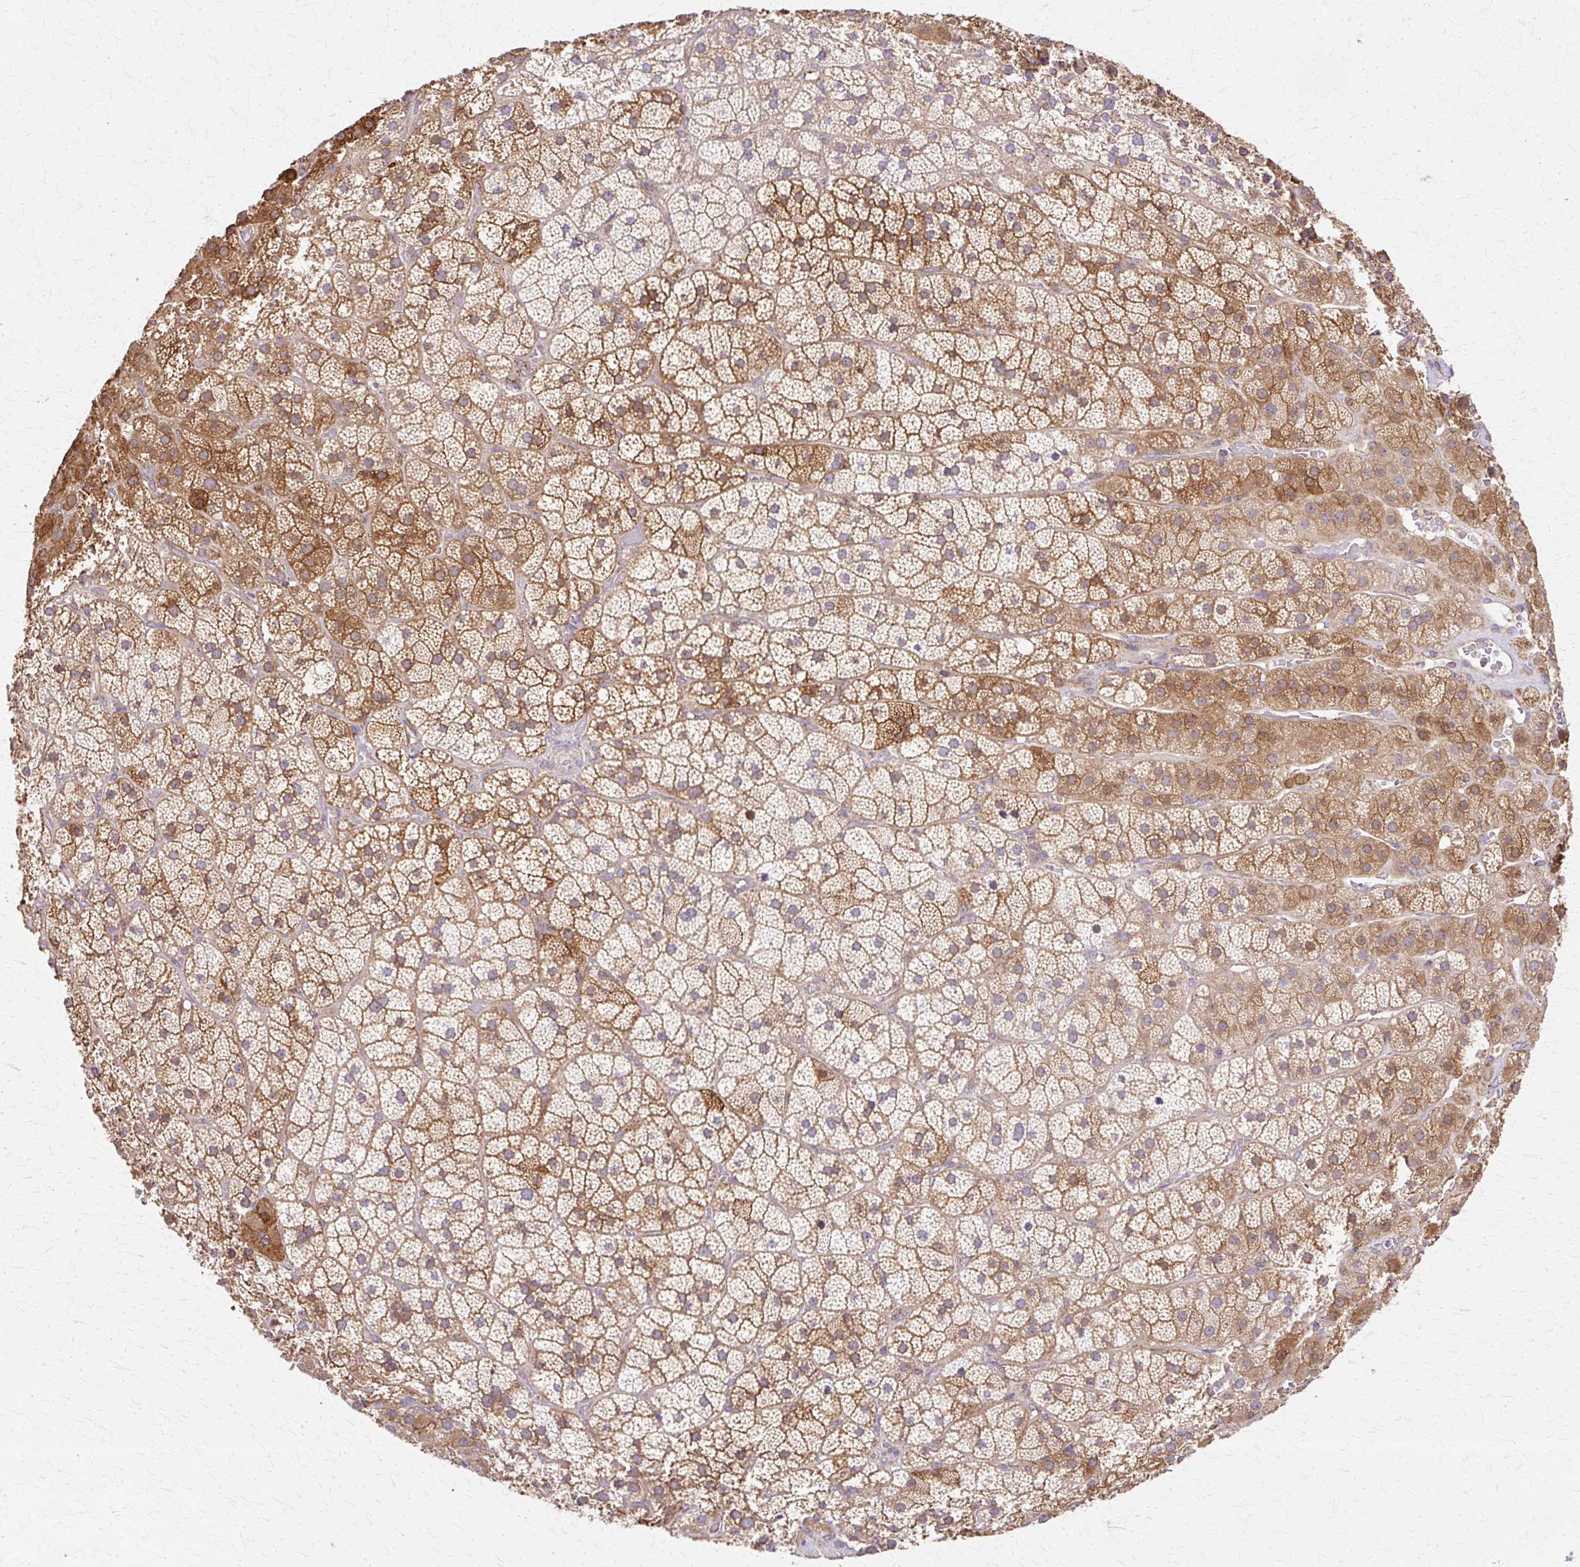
{"staining": {"intensity": "strong", "quantity": "25%-75%", "location": "cytoplasmic/membranous"}, "tissue": "adrenal gland", "cell_type": "Glandular cells", "image_type": "normal", "snomed": [{"axis": "morphology", "description": "Normal tissue, NOS"}, {"axis": "topography", "description": "Adrenal gland"}], "caption": "Protein staining by IHC shows strong cytoplasmic/membranous staining in about 25%-75% of glandular cells in benign adrenal gland.", "gene": "COPB1", "patient": {"sex": "male", "age": 57}}